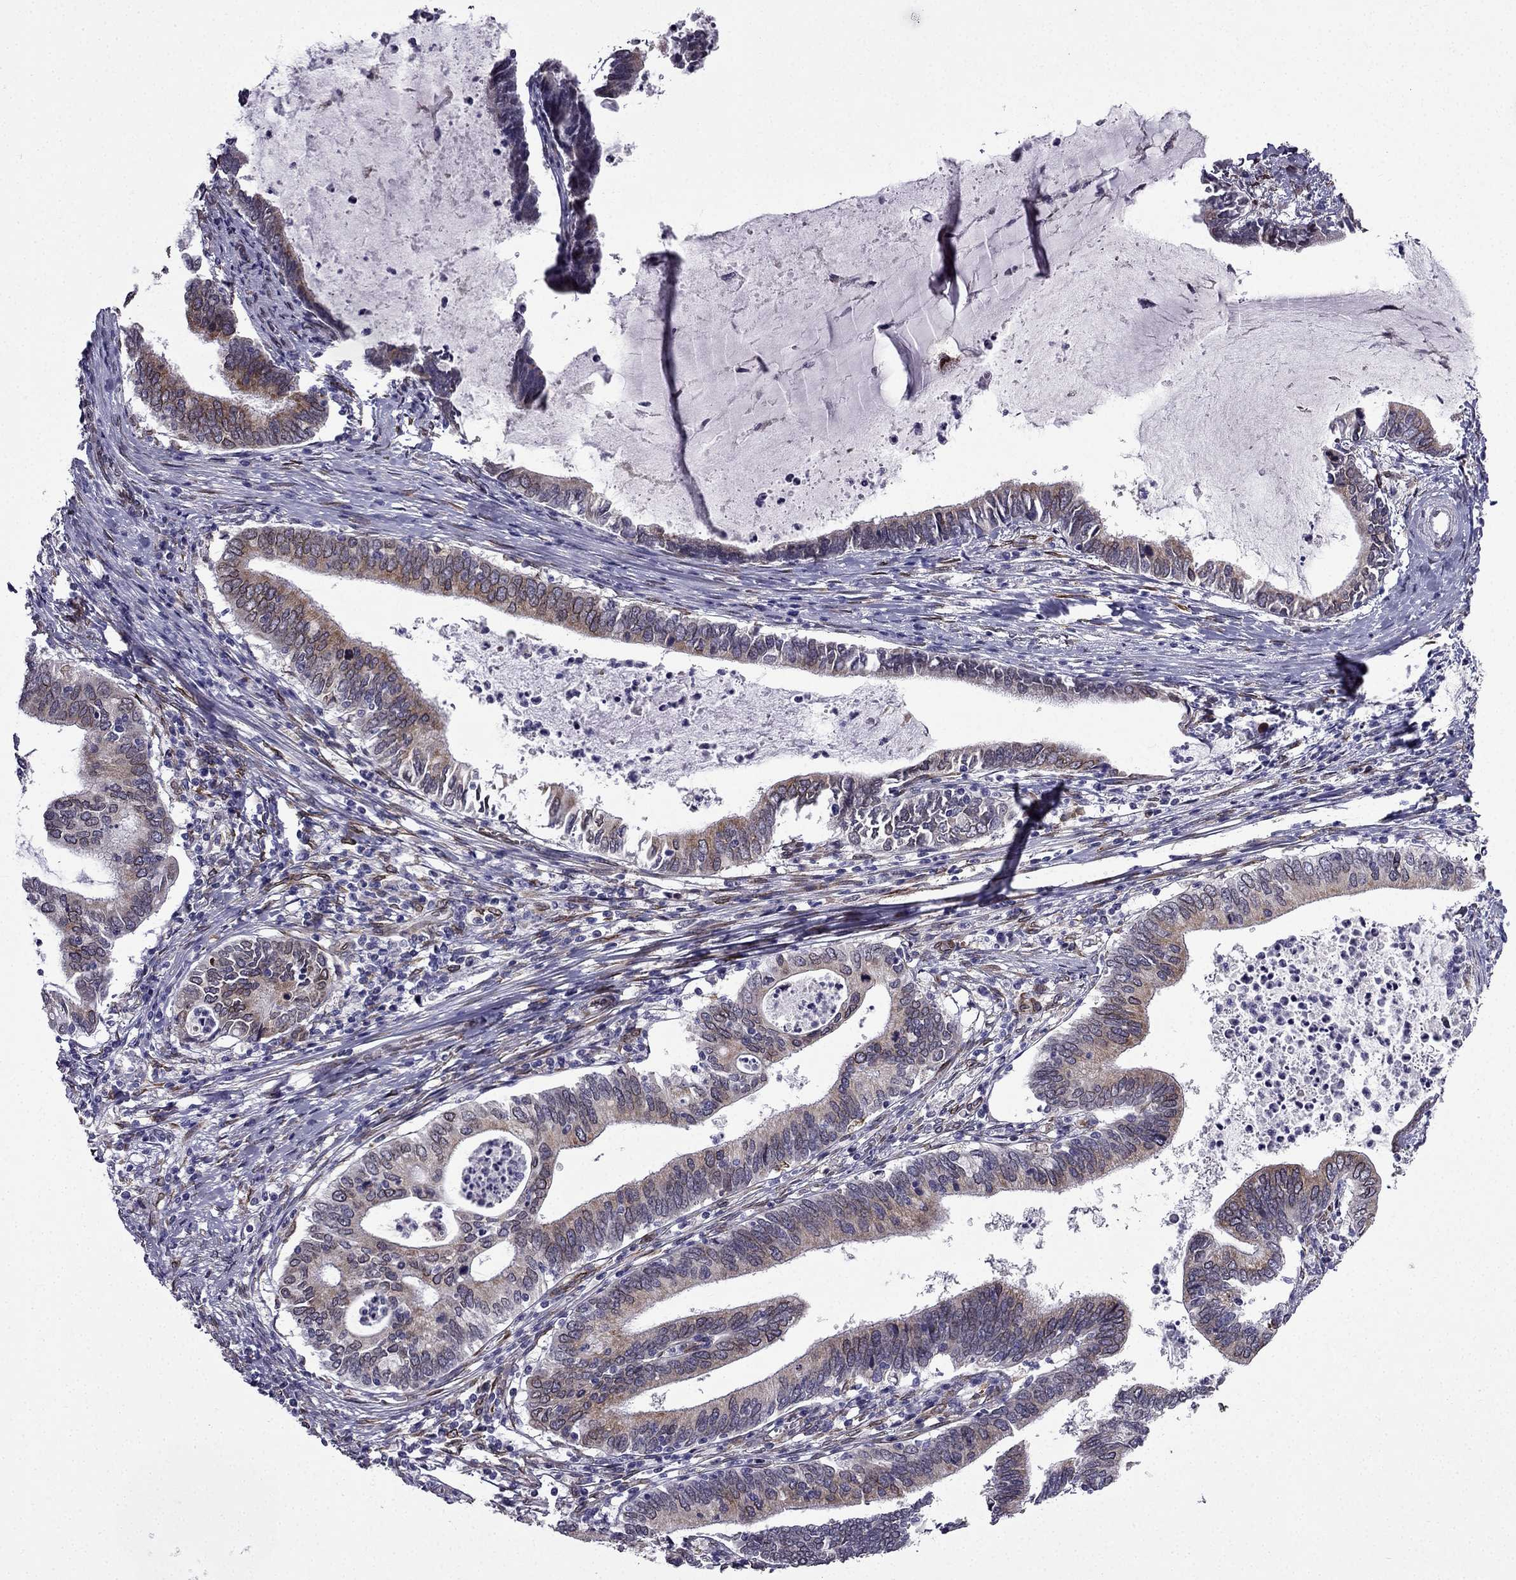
{"staining": {"intensity": "moderate", "quantity": "25%-75%", "location": "cytoplasmic/membranous"}, "tissue": "cervical cancer", "cell_type": "Tumor cells", "image_type": "cancer", "snomed": [{"axis": "morphology", "description": "Adenocarcinoma, NOS"}, {"axis": "topography", "description": "Cervix"}], "caption": "A high-resolution micrograph shows IHC staining of adenocarcinoma (cervical), which exhibits moderate cytoplasmic/membranous expression in approximately 25%-75% of tumor cells.", "gene": "IKBIP", "patient": {"sex": "female", "age": 42}}